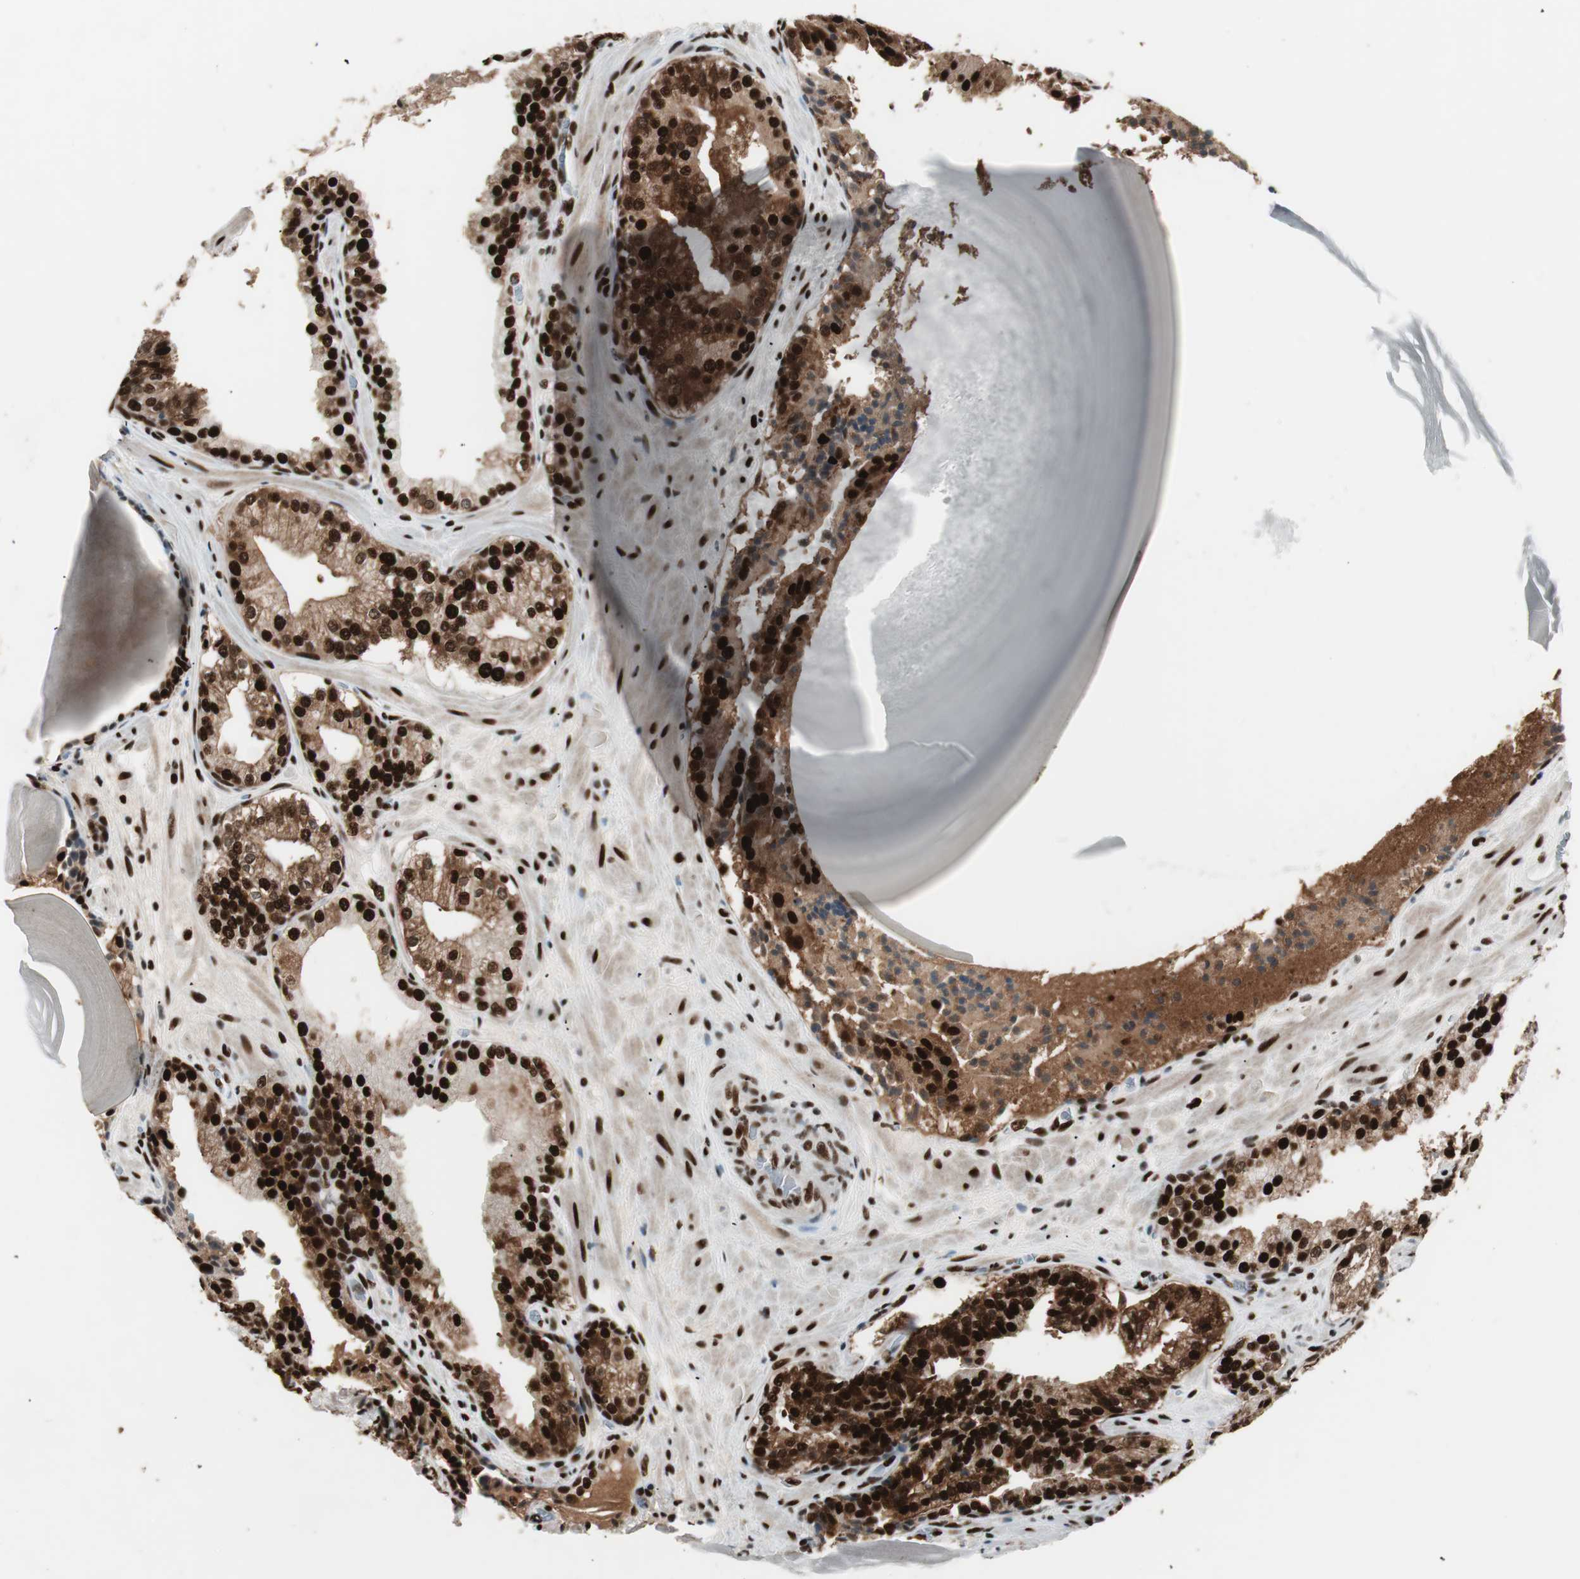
{"staining": {"intensity": "strong", "quantity": ">75%", "location": "cytoplasmic/membranous,nuclear"}, "tissue": "prostate cancer", "cell_type": "Tumor cells", "image_type": "cancer", "snomed": [{"axis": "morphology", "description": "Adenocarcinoma, High grade"}, {"axis": "topography", "description": "Prostate"}], "caption": "Immunohistochemistry (DAB) staining of prostate high-grade adenocarcinoma demonstrates strong cytoplasmic/membranous and nuclear protein staining in approximately >75% of tumor cells.", "gene": "PSME3", "patient": {"sex": "male", "age": 68}}